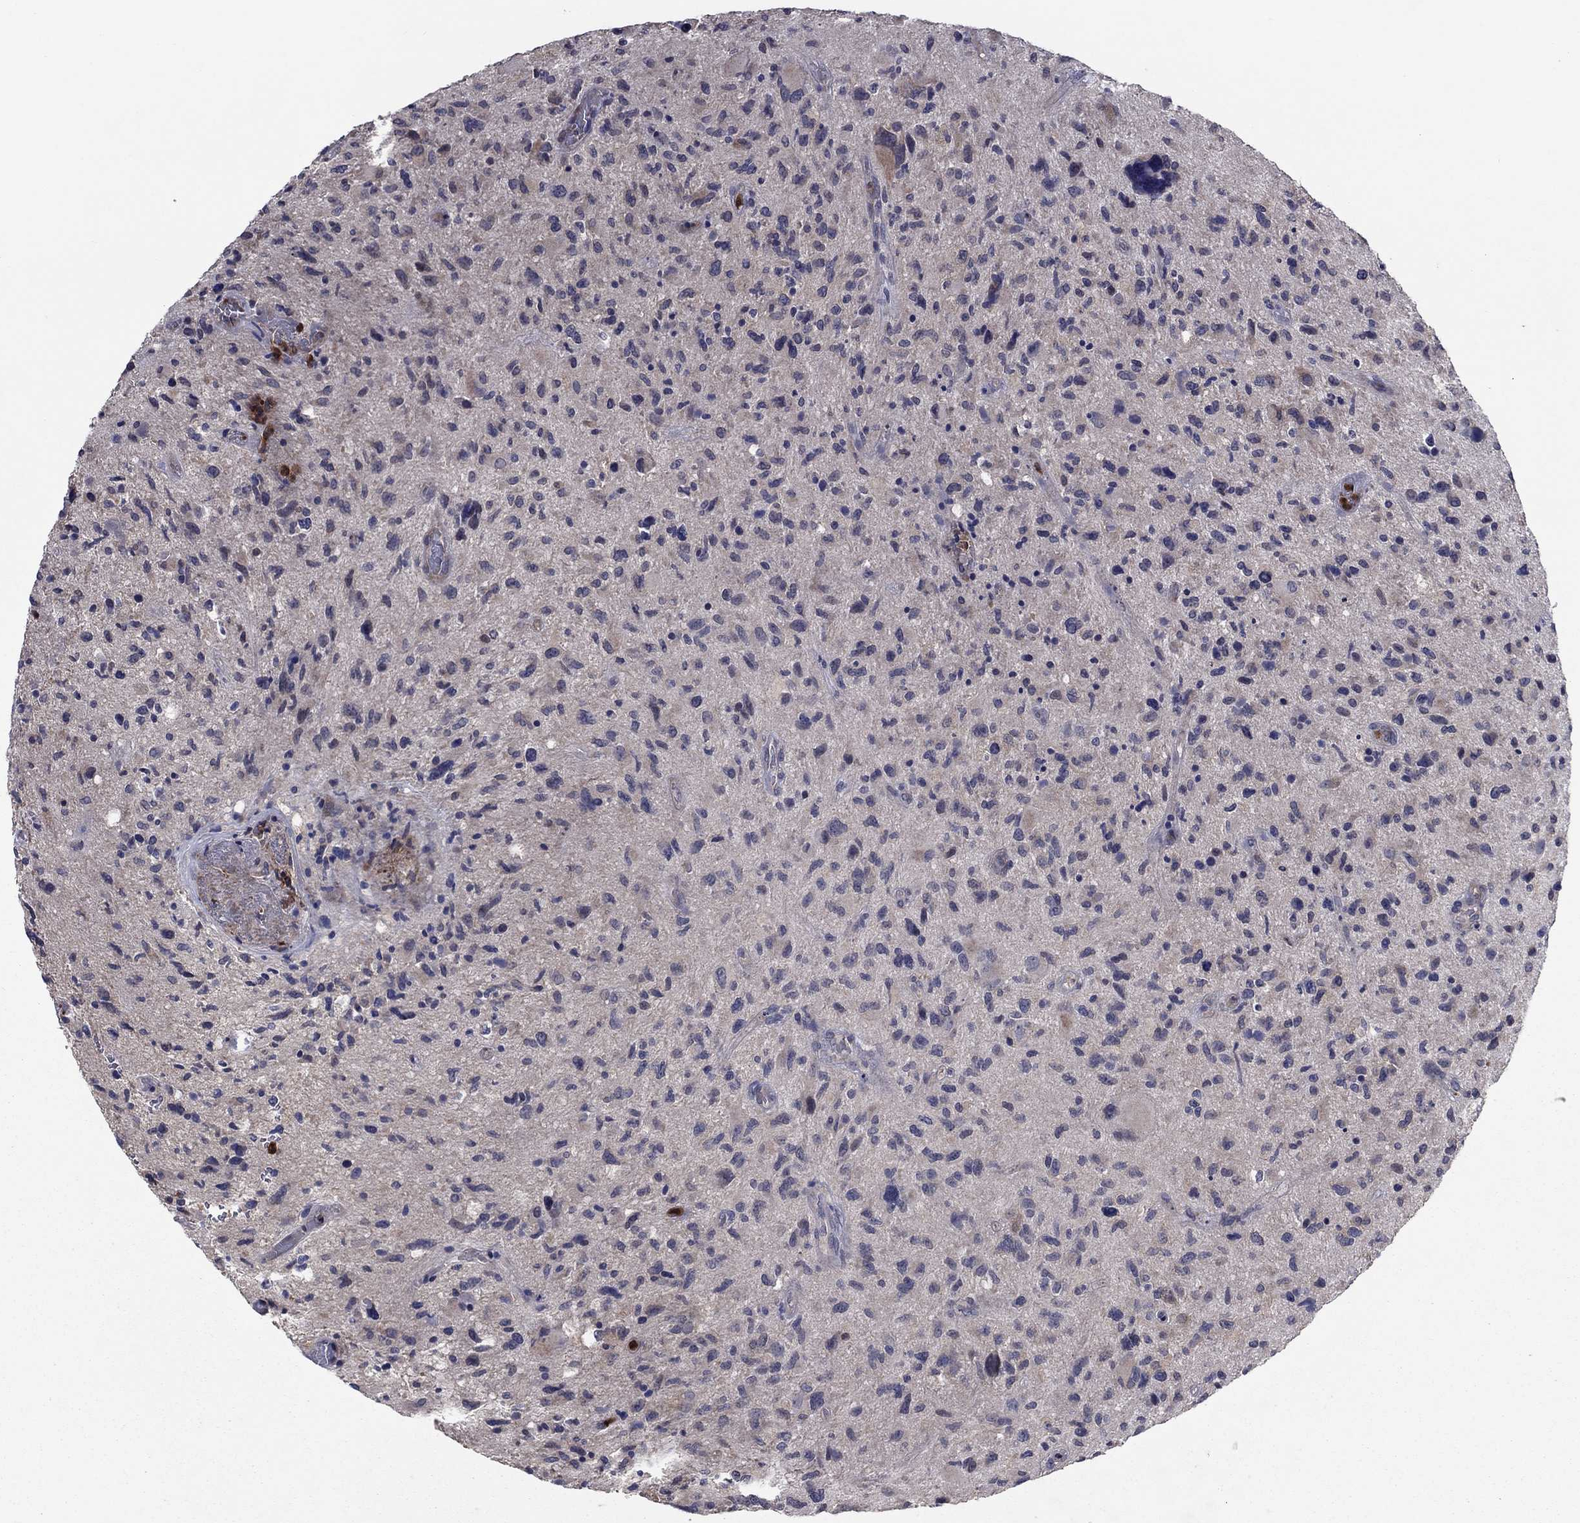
{"staining": {"intensity": "negative", "quantity": "none", "location": "none"}, "tissue": "glioma", "cell_type": "Tumor cells", "image_type": "cancer", "snomed": [{"axis": "morphology", "description": "Glioma, malignant, NOS"}, {"axis": "morphology", "description": "Glioma, malignant, High grade"}, {"axis": "topography", "description": "Brain"}], "caption": "Glioma was stained to show a protein in brown. There is no significant expression in tumor cells. (Brightfield microscopy of DAB immunohistochemistry at high magnification).", "gene": "MSRB1", "patient": {"sex": "female", "age": 71}}